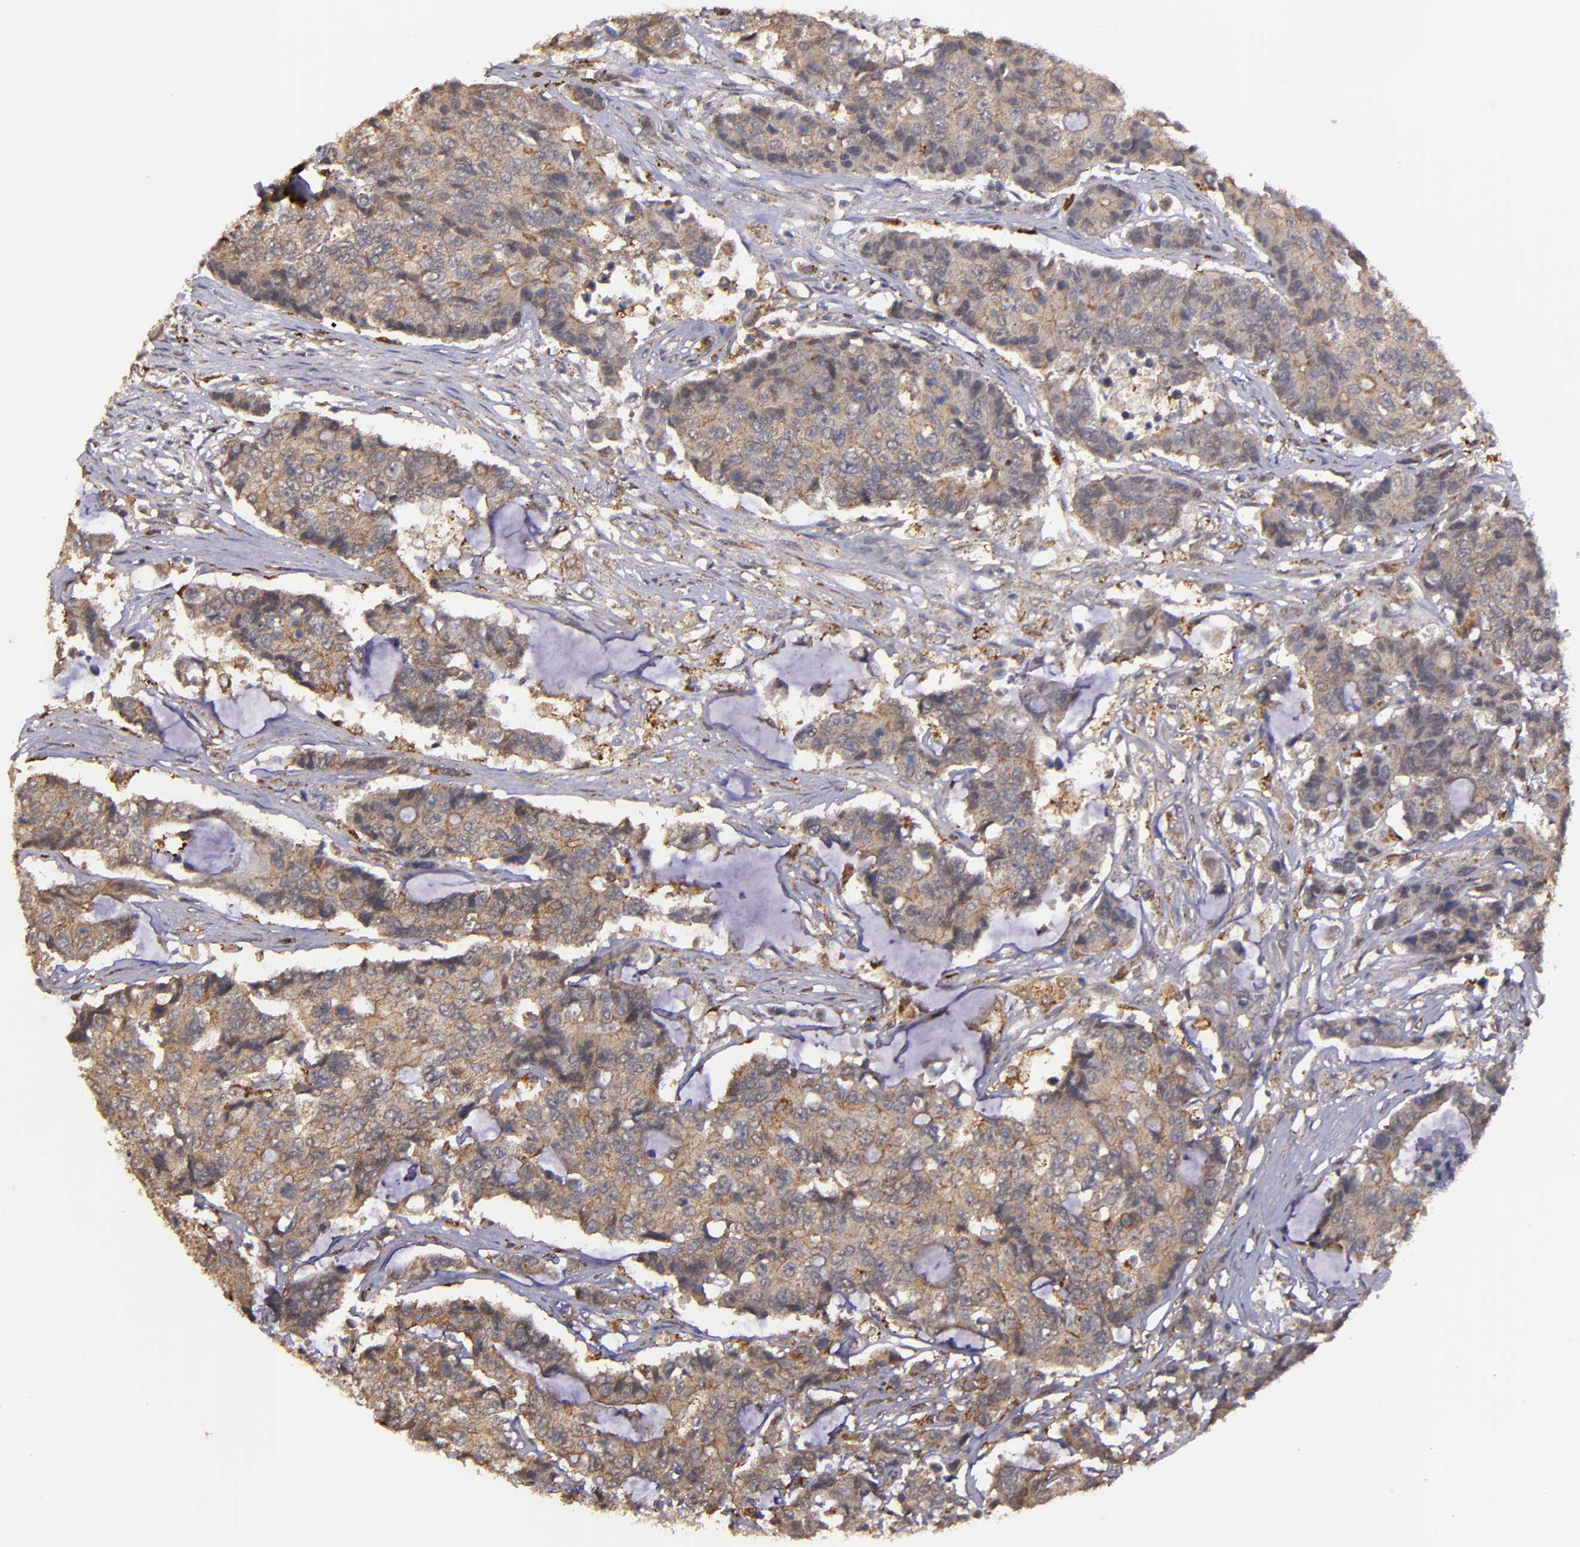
{"staining": {"intensity": "moderate", "quantity": ">75%", "location": "cytoplasmic/membranous"}, "tissue": "colorectal cancer", "cell_type": "Tumor cells", "image_type": "cancer", "snomed": [{"axis": "morphology", "description": "Adenocarcinoma, NOS"}, {"axis": "topography", "description": "Colon"}], "caption": "A micrograph of human adenocarcinoma (colorectal) stained for a protein exhibits moderate cytoplasmic/membranous brown staining in tumor cells.", "gene": "SIPA1L1", "patient": {"sex": "female", "age": 86}}